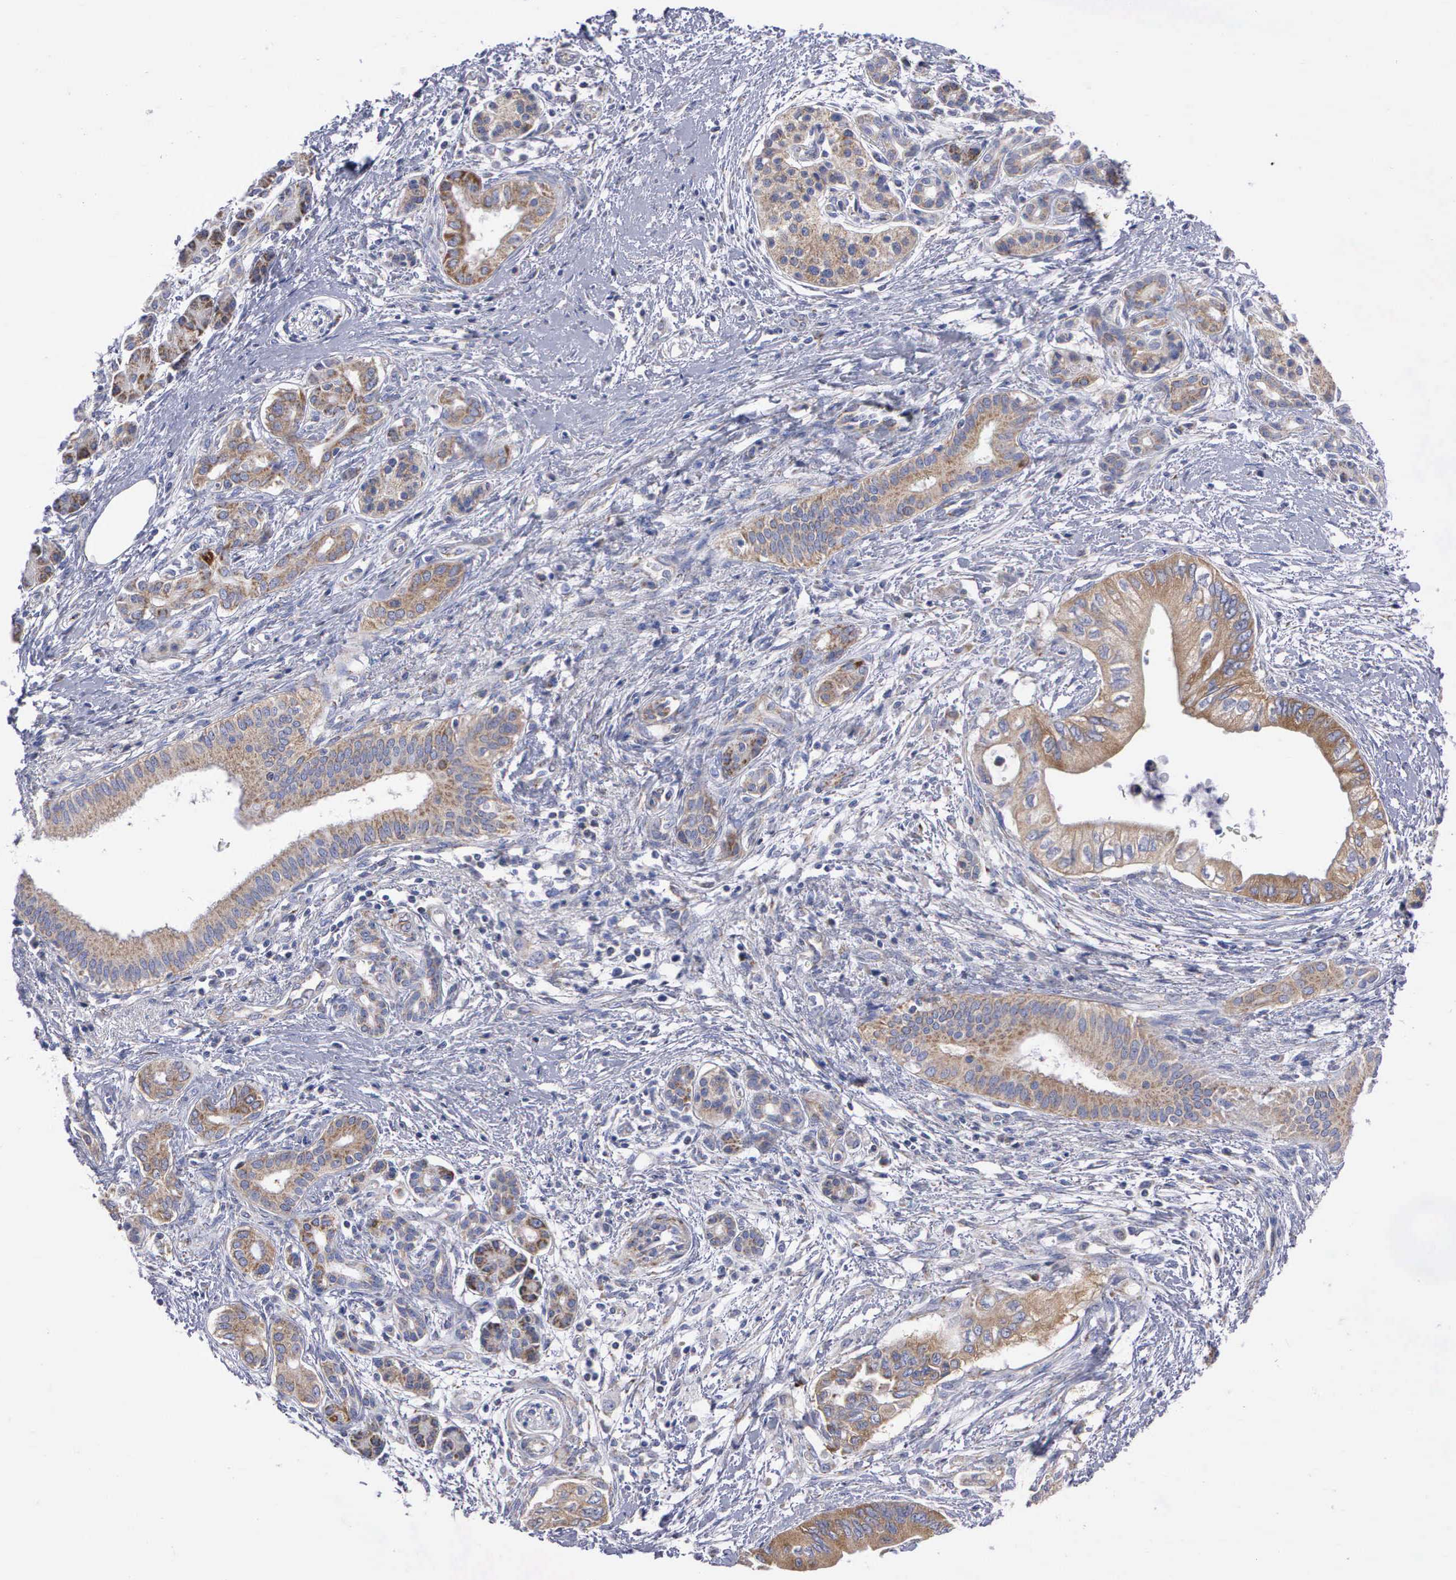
{"staining": {"intensity": "weak", "quantity": "25%-75%", "location": "cytoplasmic/membranous"}, "tissue": "pancreatic cancer", "cell_type": "Tumor cells", "image_type": "cancer", "snomed": [{"axis": "morphology", "description": "Adenocarcinoma, NOS"}, {"axis": "topography", "description": "Pancreas"}], "caption": "Immunohistochemistry (IHC) of human adenocarcinoma (pancreatic) displays low levels of weak cytoplasmic/membranous expression in about 25%-75% of tumor cells.", "gene": "APOOL", "patient": {"sex": "female", "age": 66}}